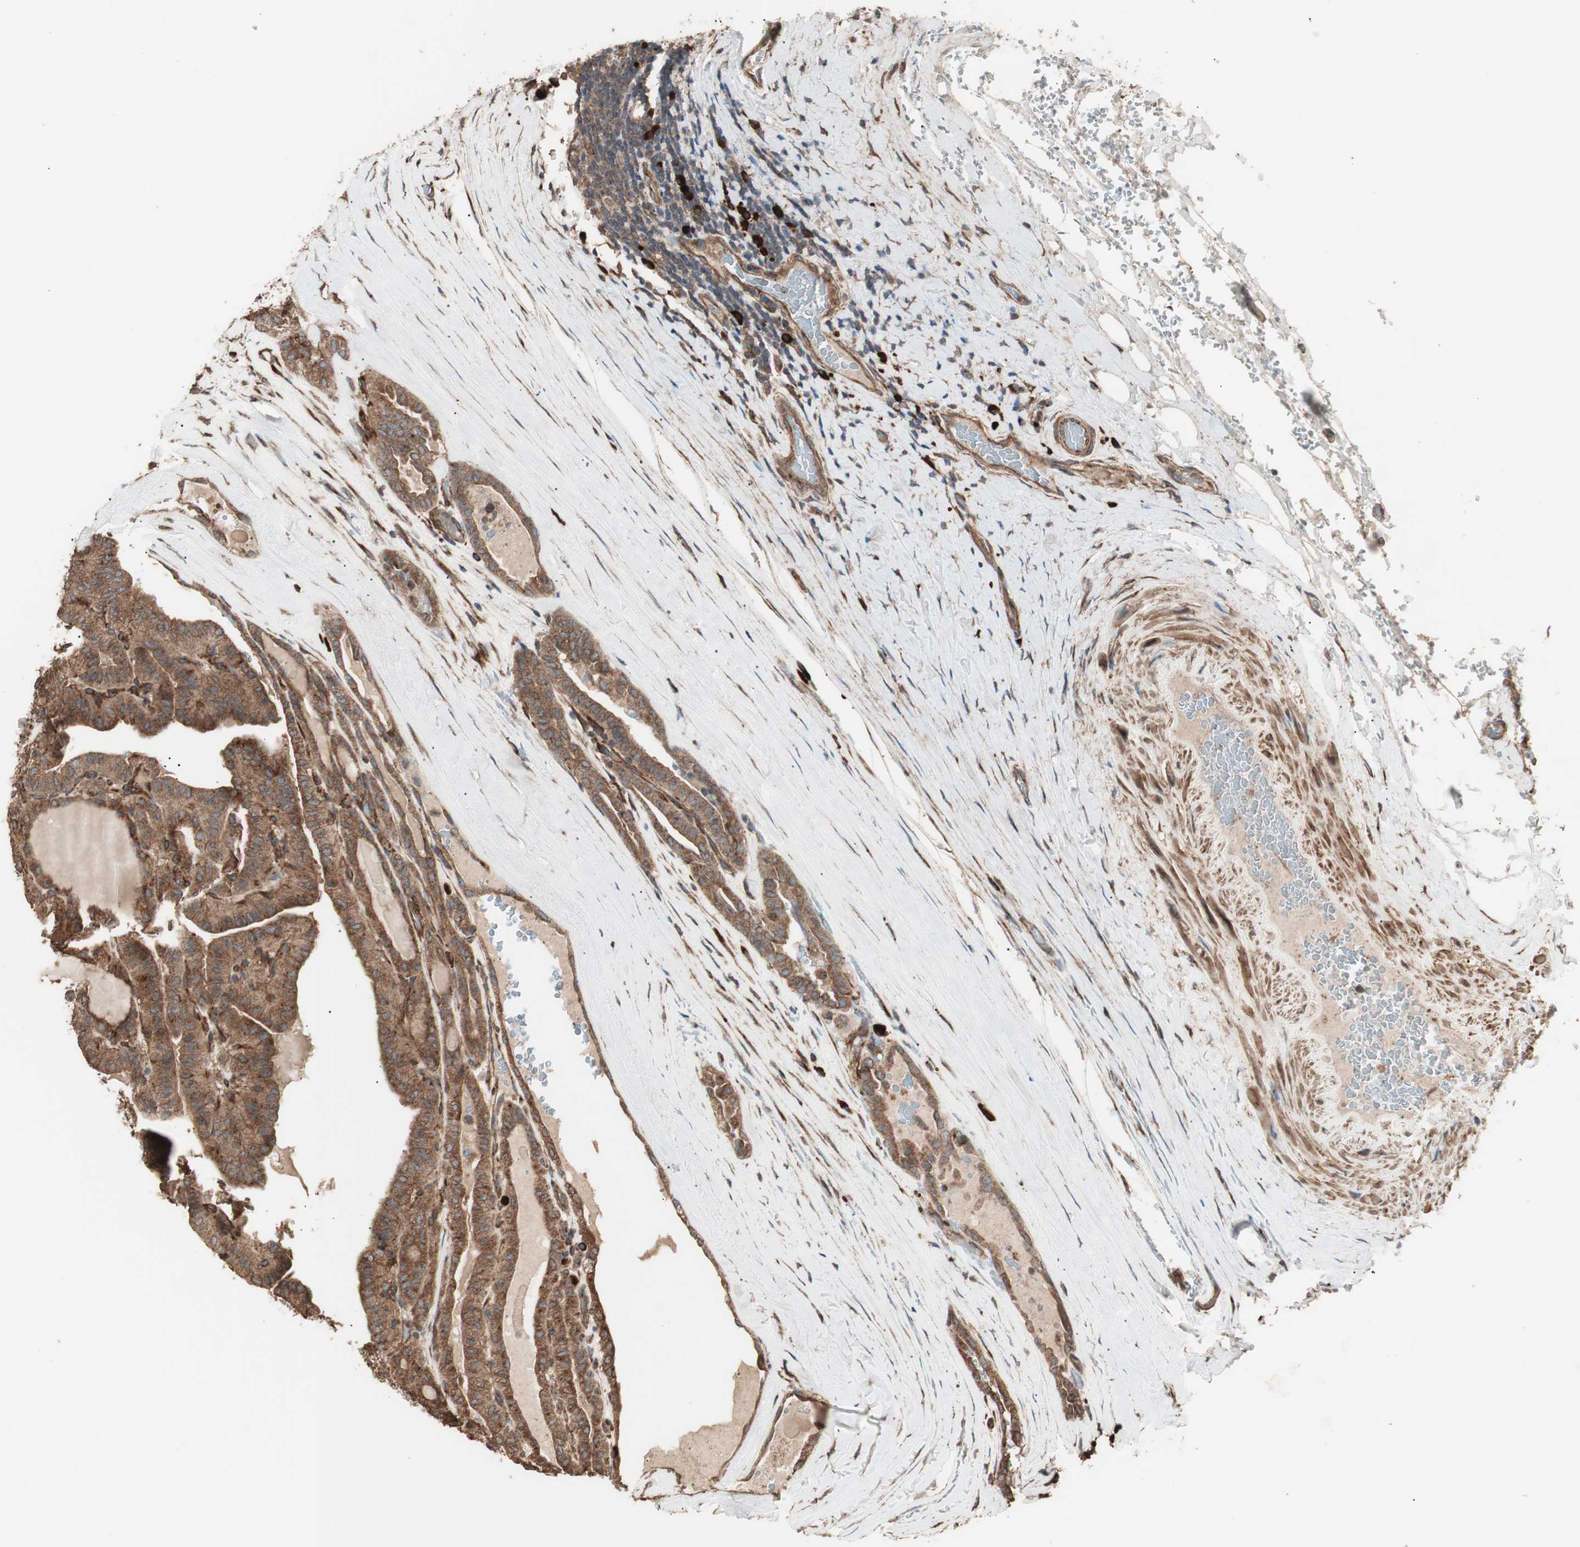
{"staining": {"intensity": "moderate", "quantity": ">75%", "location": "cytoplasmic/membranous"}, "tissue": "thyroid cancer", "cell_type": "Tumor cells", "image_type": "cancer", "snomed": [{"axis": "morphology", "description": "Papillary adenocarcinoma, NOS"}, {"axis": "topography", "description": "Thyroid gland"}], "caption": "Immunohistochemistry photomicrograph of neoplastic tissue: thyroid papillary adenocarcinoma stained using immunohistochemistry (IHC) shows medium levels of moderate protein expression localized specifically in the cytoplasmic/membranous of tumor cells, appearing as a cytoplasmic/membranous brown color.", "gene": "LZTS1", "patient": {"sex": "male", "age": 77}}